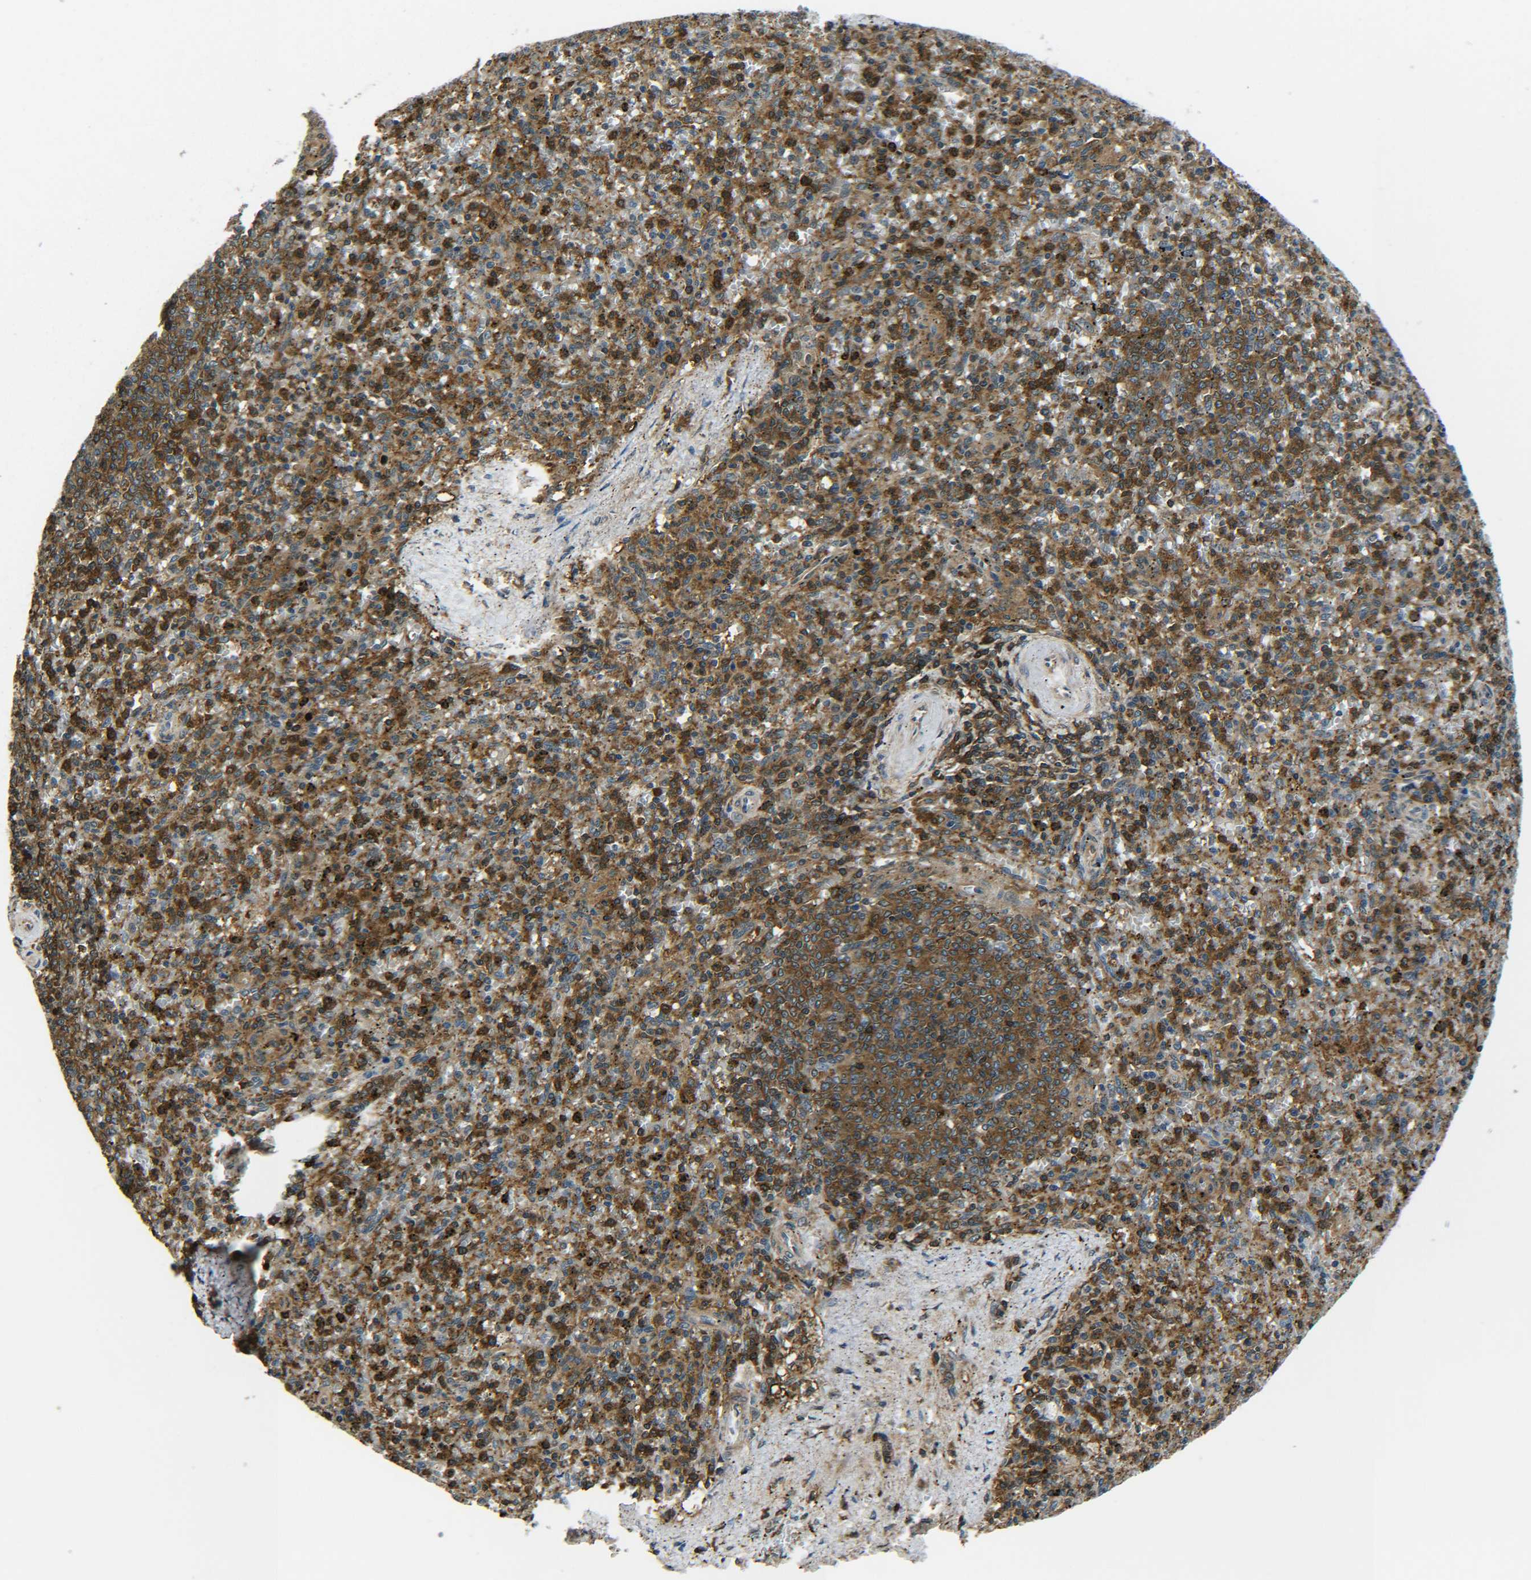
{"staining": {"intensity": "strong", "quantity": ">75%", "location": "cytoplasmic/membranous"}, "tissue": "spleen", "cell_type": "Cells in red pulp", "image_type": "normal", "snomed": [{"axis": "morphology", "description": "Normal tissue, NOS"}, {"axis": "topography", "description": "Spleen"}], "caption": "An IHC histopathology image of normal tissue is shown. Protein staining in brown shows strong cytoplasmic/membranous positivity in spleen within cells in red pulp.", "gene": "PREB", "patient": {"sex": "male", "age": 72}}